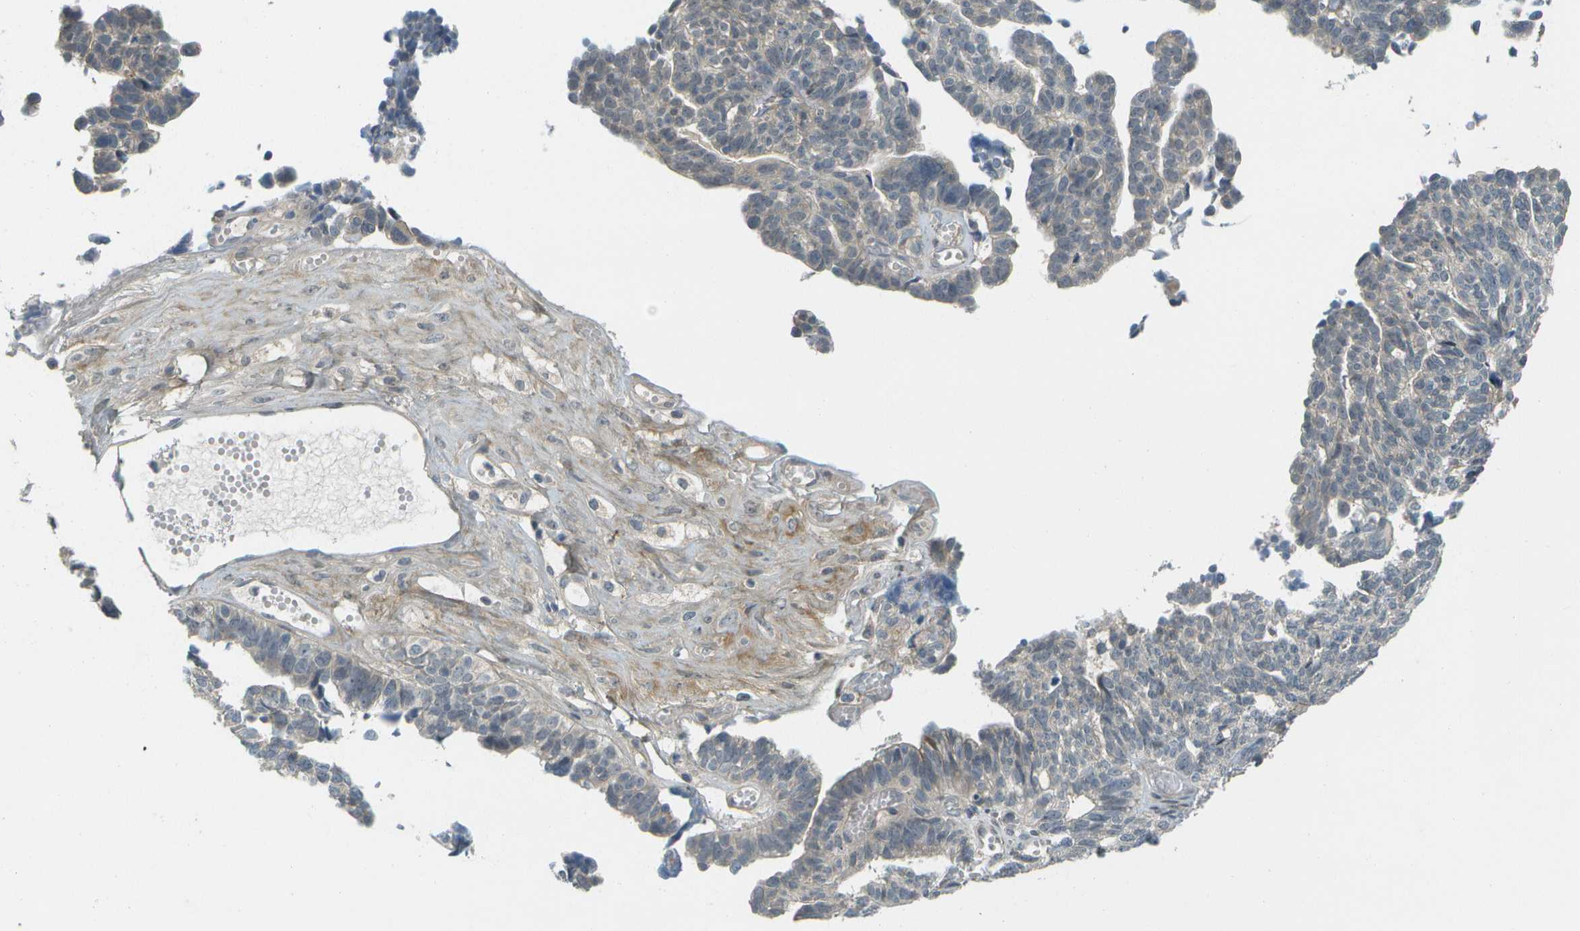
{"staining": {"intensity": "negative", "quantity": "none", "location": "none"}, "tissue": "ovarian cancer", "cell_type": "Tumor cells", "image_type": "cancer", "snomed": [{"axis": "morphology", "description": "Cystadenocarcinoma, serous, NOS"}, {"axis": "topography", "description": "Ovary"}], "caption": "This is an IHC image of serous cystadenocarcinoma (ovarian). There is no positivity in tumor cells.", "gene": "WNK2", "patient": {"sex": "female", "age": 79}}